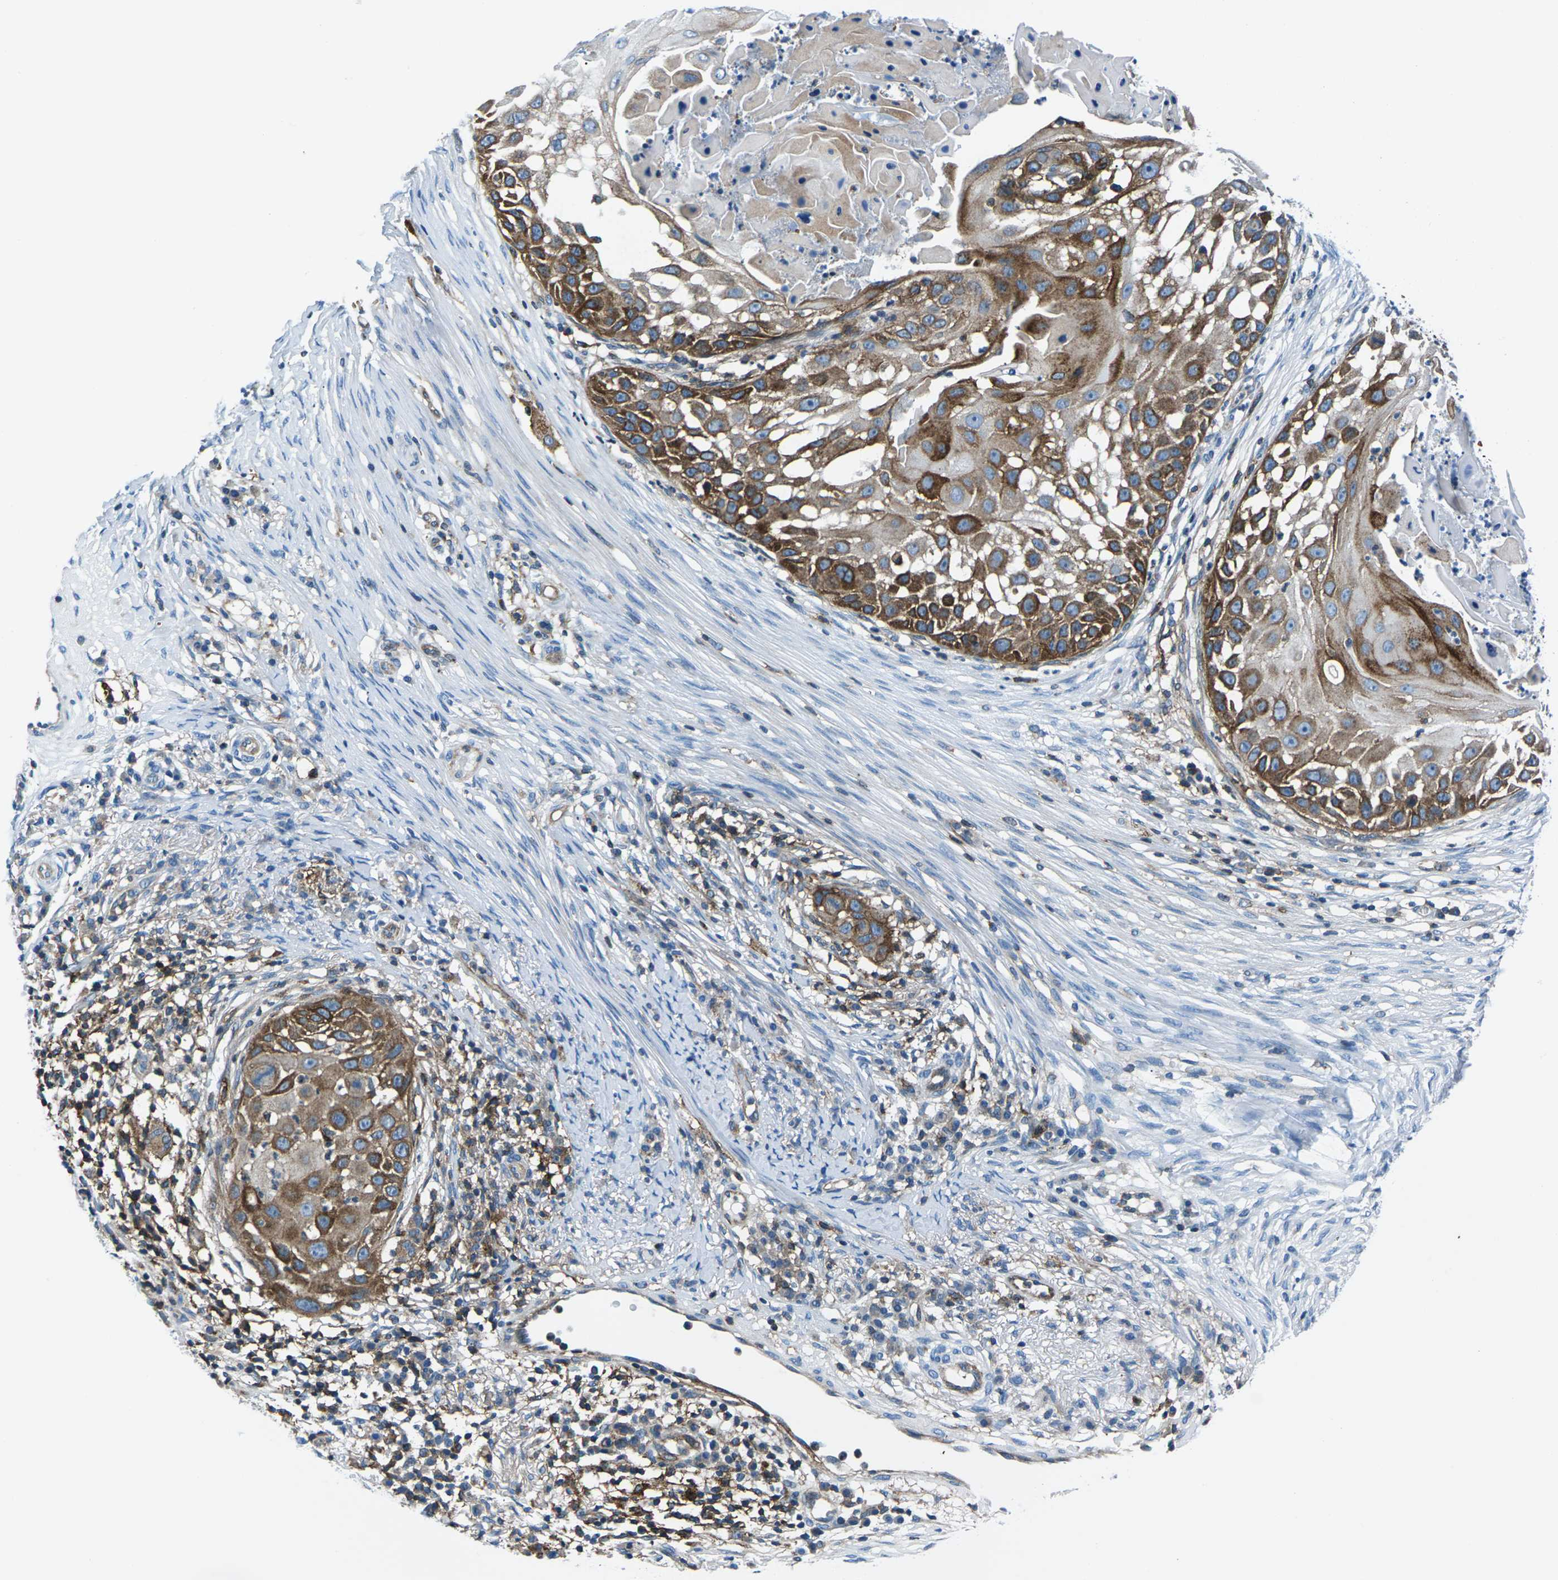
{"staining": {"intensity": "strong", "quantity": ">75%", "location": "cytoplasmic/membranous"}, "tissue": "skin cancer", "cell_type": "Tumor cells", "image_type": "cancer", "snomed": [{"axis": "morphology", "description": "Squamous cell carcinoma, NOS"}, {"axis": "topography", "description": "Skin"}], "caption": "Protein analysis of squamous cell carcinoma (skin) tissue demonstrates strong cytoplasmic/membranous staining in approximately >75% of tumor cells.", "gene": "SOCS4", "patient": {"sex": "female", "age": 44}}